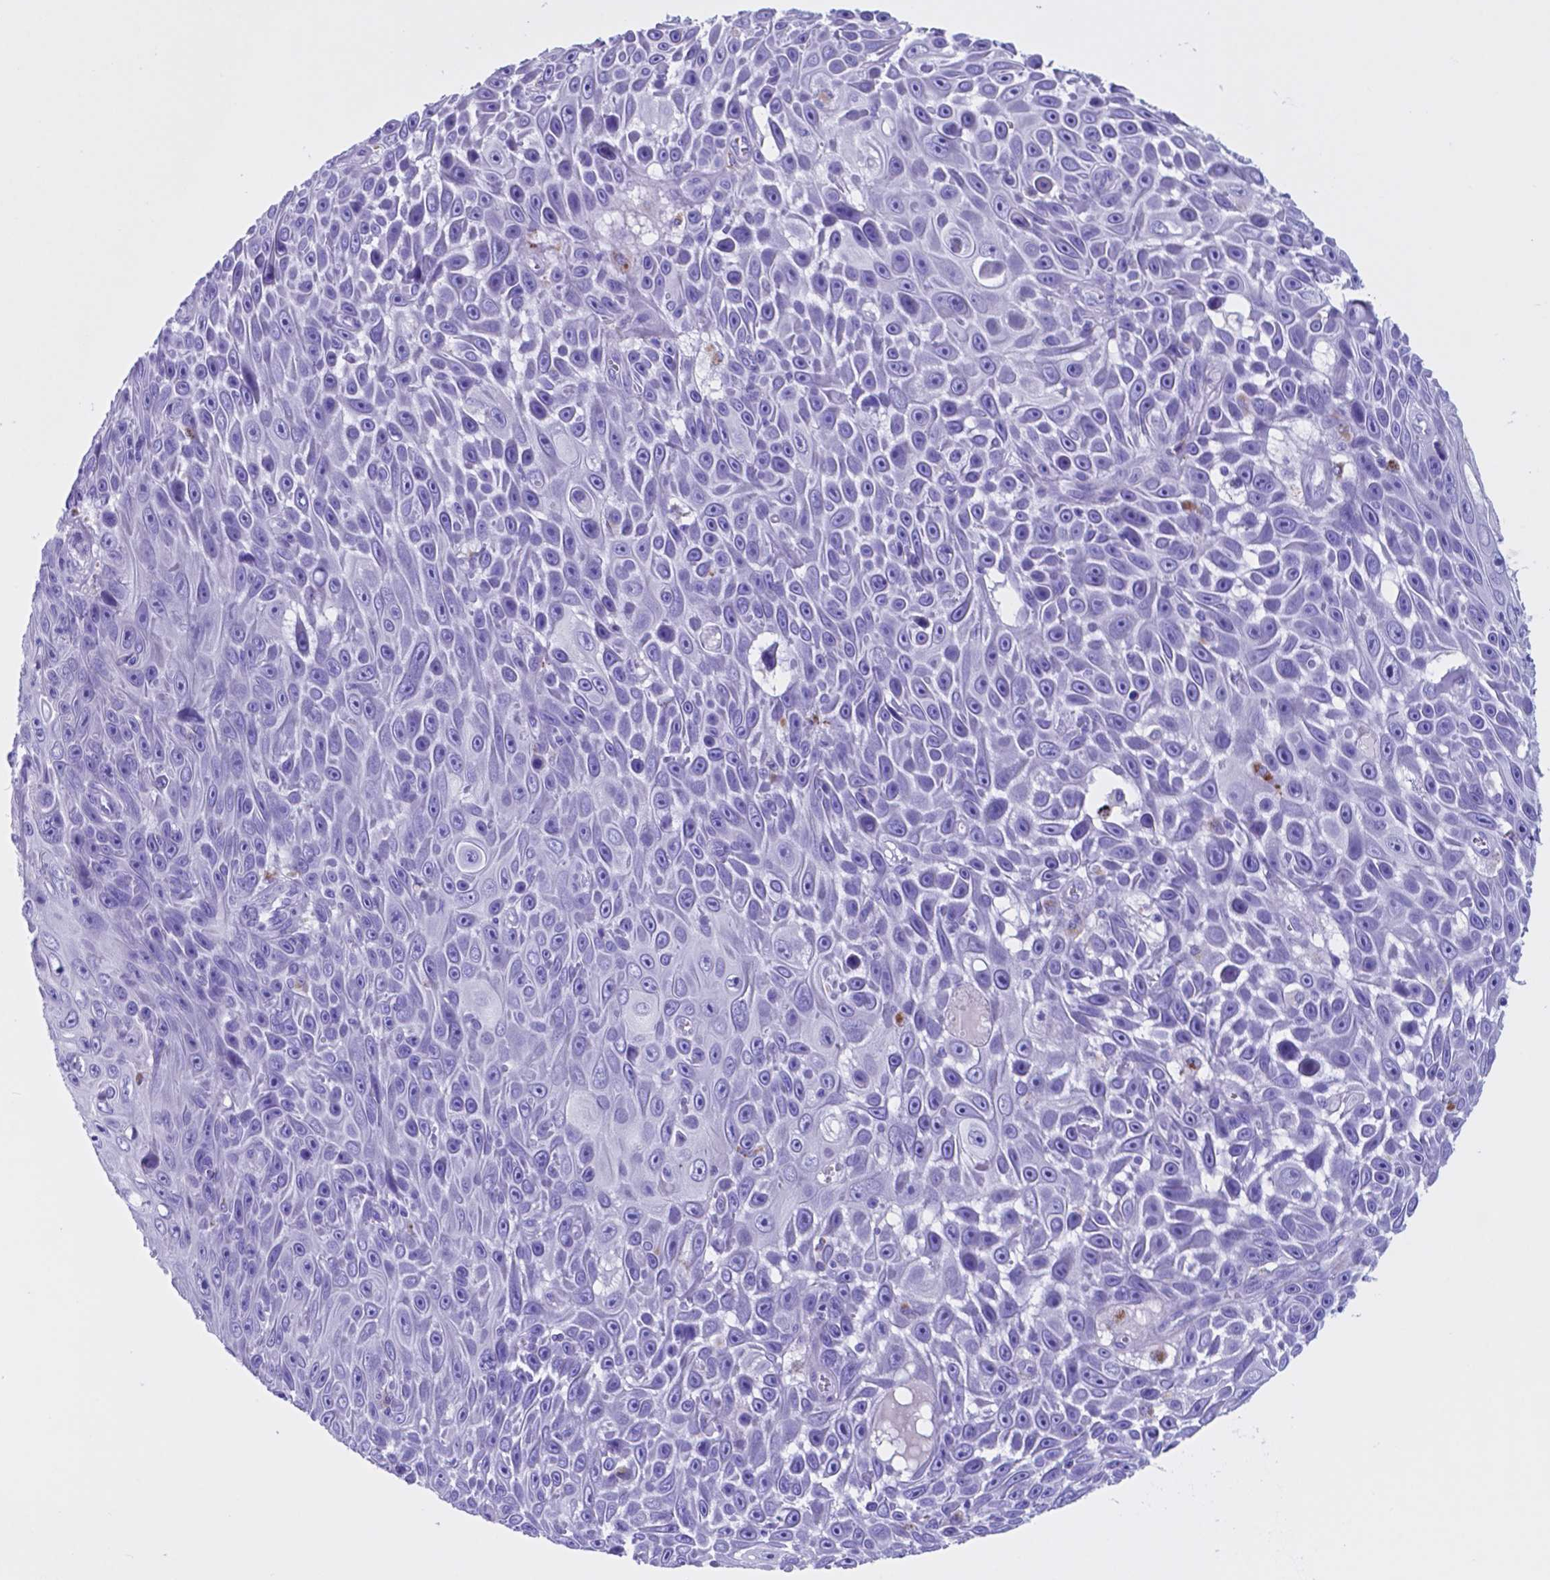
{"staining": {"intensity": "negative", "quantity": "none", "location": "none"}, "tissue": "skin cancer", "cell_type": "Tumor cells", "image_type": "cancer", "snomed": [{"axis": "morphology", "description": "Squamous cell carcinoma, NOS"}, {"axis": "topography", "description": "Skin"}], "caption": "The immunohistochemistry (IHC) histopathology image has no significant expression in tumor cells of skin cancer tissue.", "gene": "DNAAF8", "patient": {"sex": "male", "age": 82}}